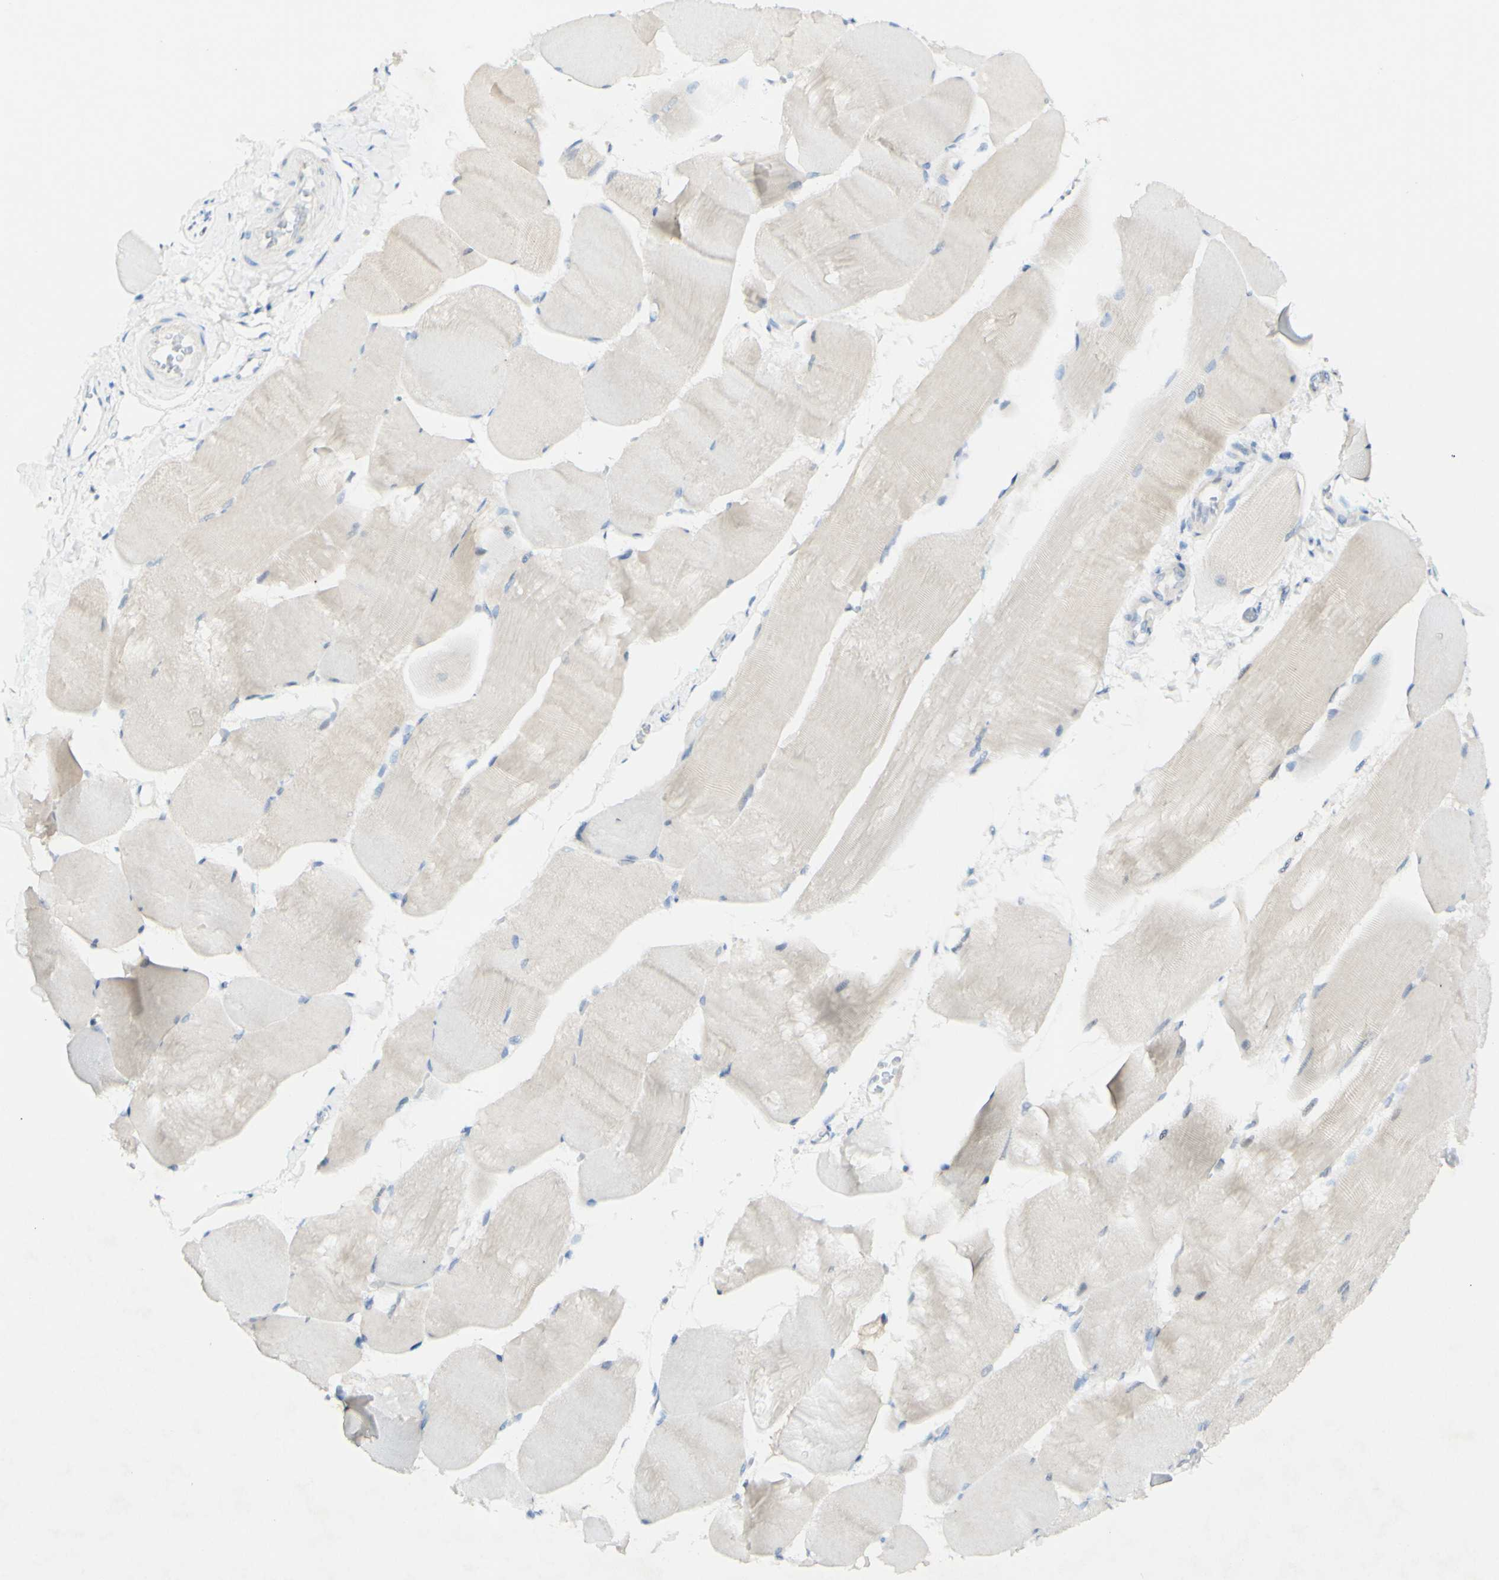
{"staining": {"intensity": "negative", "quantity": "none", "location": "none"}, "tissue": "skeletal muscle", "cell_type": "Myocytes", "image_type": "normal", "snomed": [{"axis": "morphology", "description": "Normal tissue, NOS"}, {"axis": "morphology", "description": "Squamous cell carcinoma, NOS"}, {"axis": "topography", "description": "Skeletal muscle"}], "caption": "Photomicrograph shows no significant protein positivity in myocytes of normal skeletal muscle. (Immunohistochemistry (ihc), brightfield microscopy, high magnification).", "gene": "FGF4", "patient": {"sex": "male", "age": 51}}